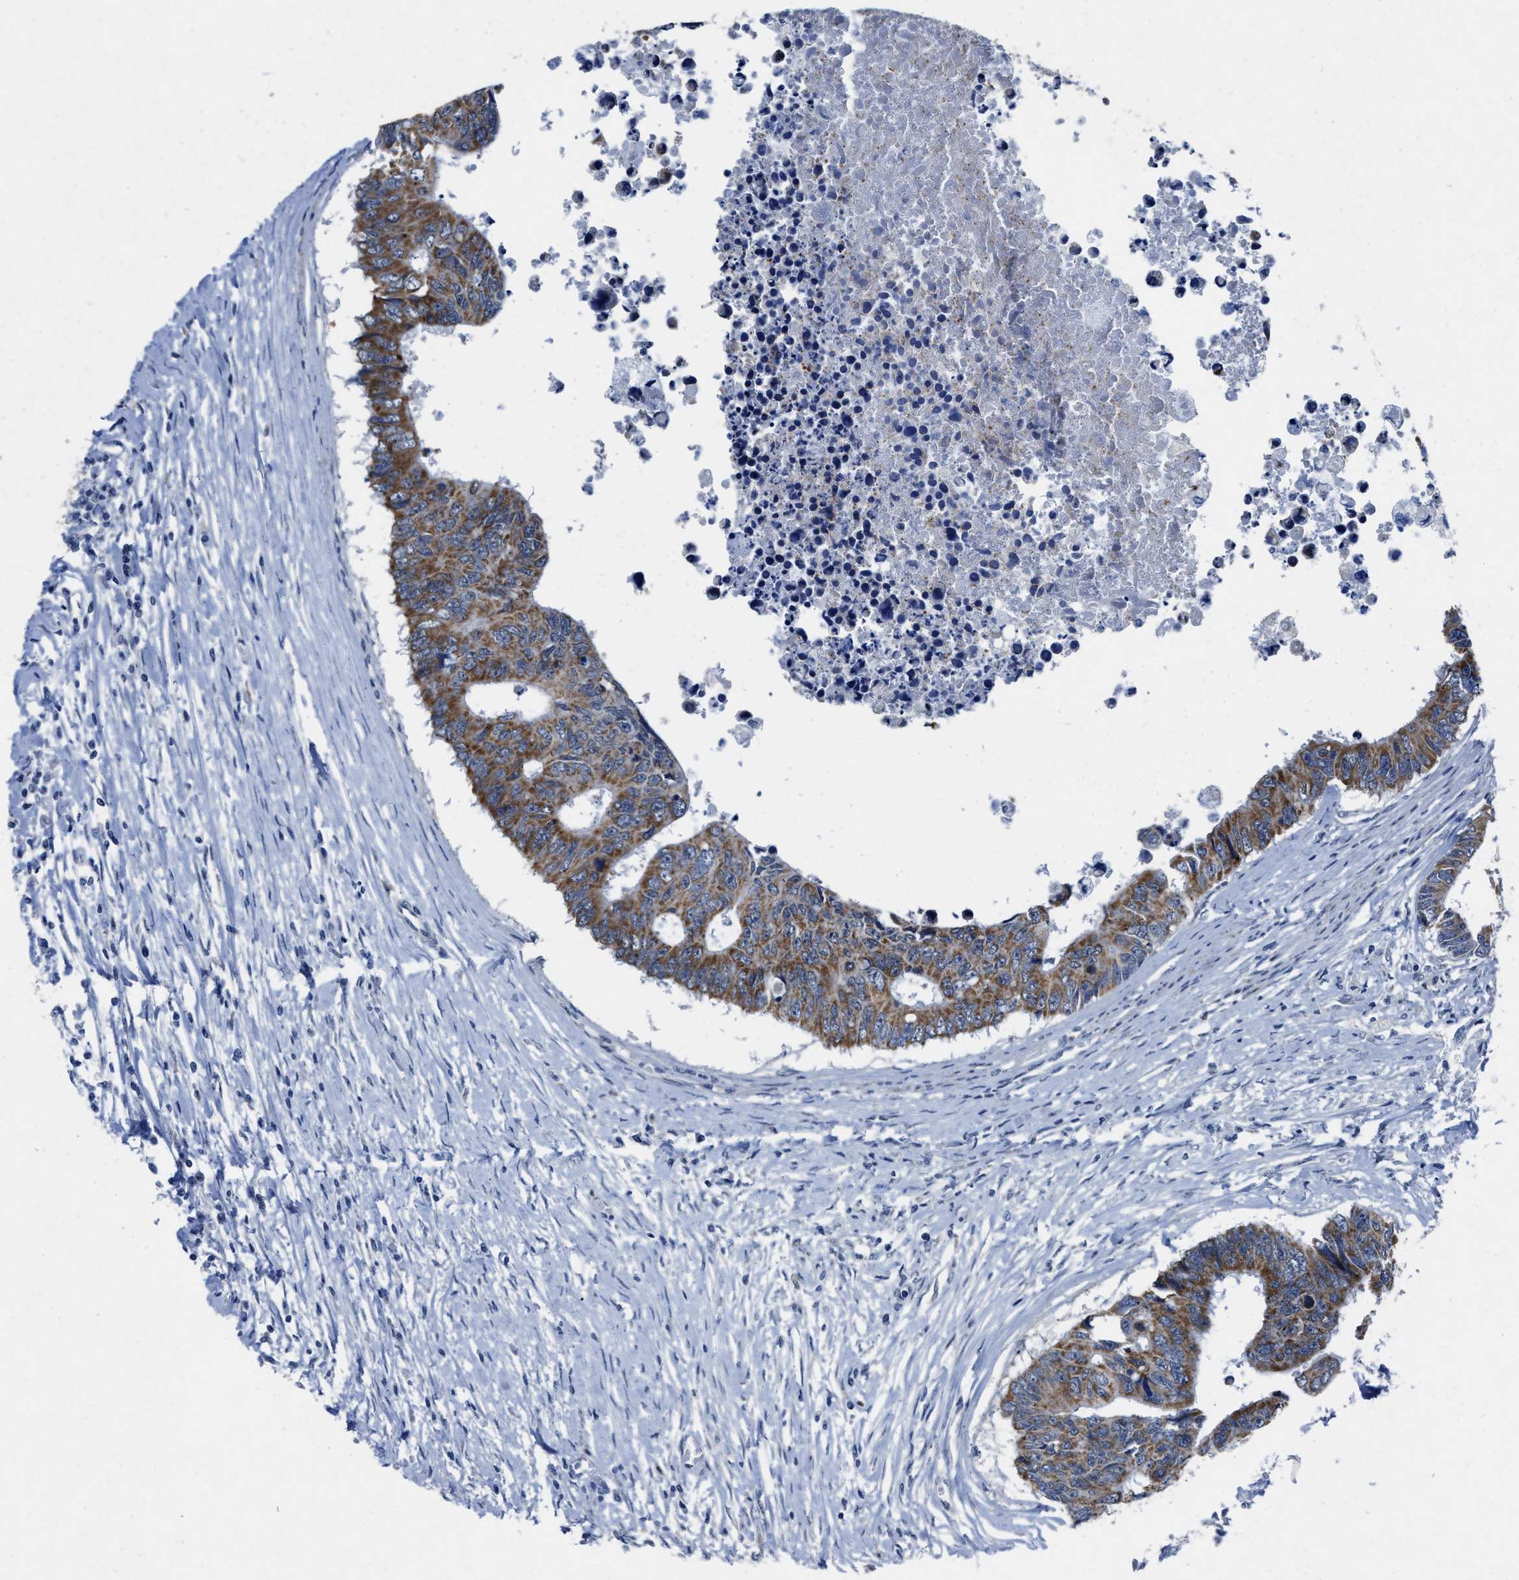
{"staining": {"intensity": "moderate", "quantity": ">75%", "location": "cytoplasmic/membranous"}, "tissue": "colorectal cancer", "cell_type": "Tumor cells", "image_type": "cancer", "snomed": [{"axis": "morphology", "description": "Adenocarcinoma, NOS"}, {"axis": "topography", "description": "Rectum"}], "caption": "Colorectal adenocarcinoma tissue demonstrates moderate cytoplasmic/membranous positivity in about >75% of tumor cells", "gene": "ID3", "patient": {"sex": "male", "age": 84}}